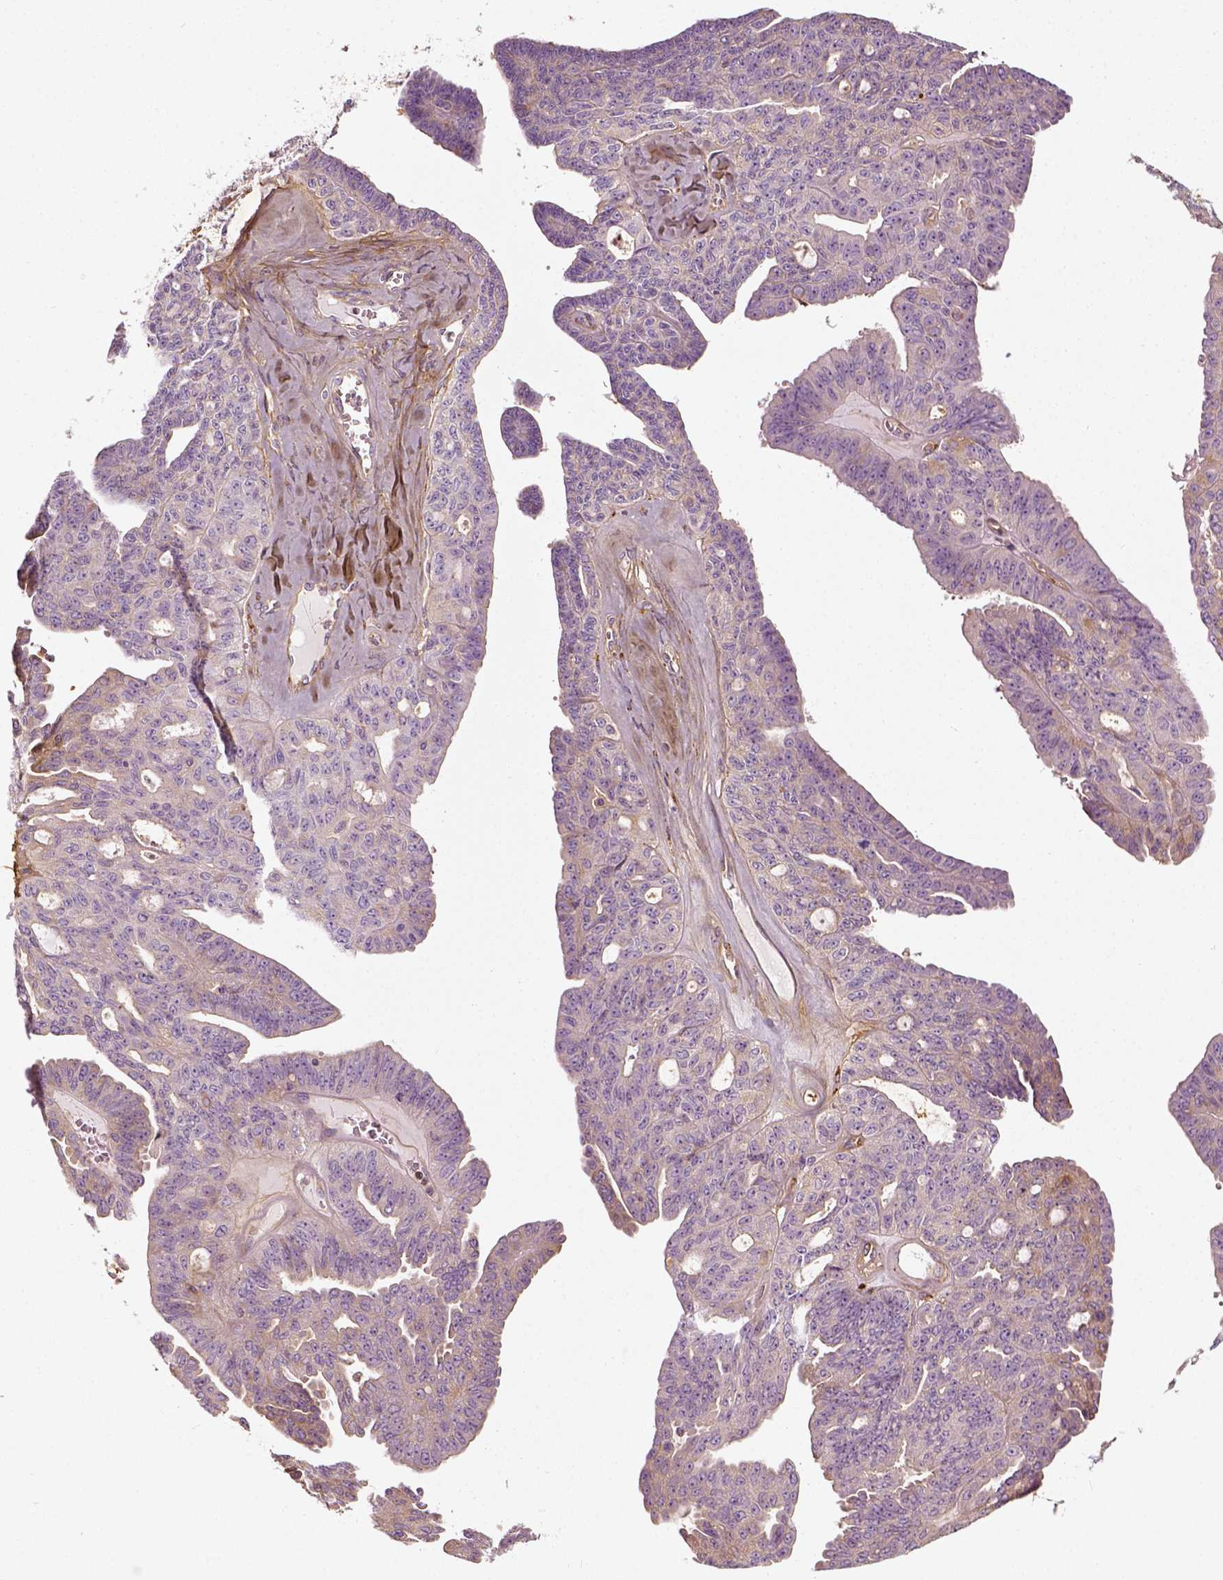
{"staining": {"intensity": "weak", "quantity": "25%-75%", "location": "cytoplasmic/membranous"}, "tissue": "ovarian cancer", "cell_type": "Tumor cells", "image_type": "cancer", "snomed": [{"axis": "morphology", "description": "Cystadenocarcinoma, serous, NOS"}, {"axis": "topography", "description": "Ovary"}], "caption": "Serous cystadenocarcinoma (ovarian) stained with a protein marker demonstrates weak staining in tumor cells.", "gene": "COL6A2", "patient": {"sex": "female", "age": 71}}